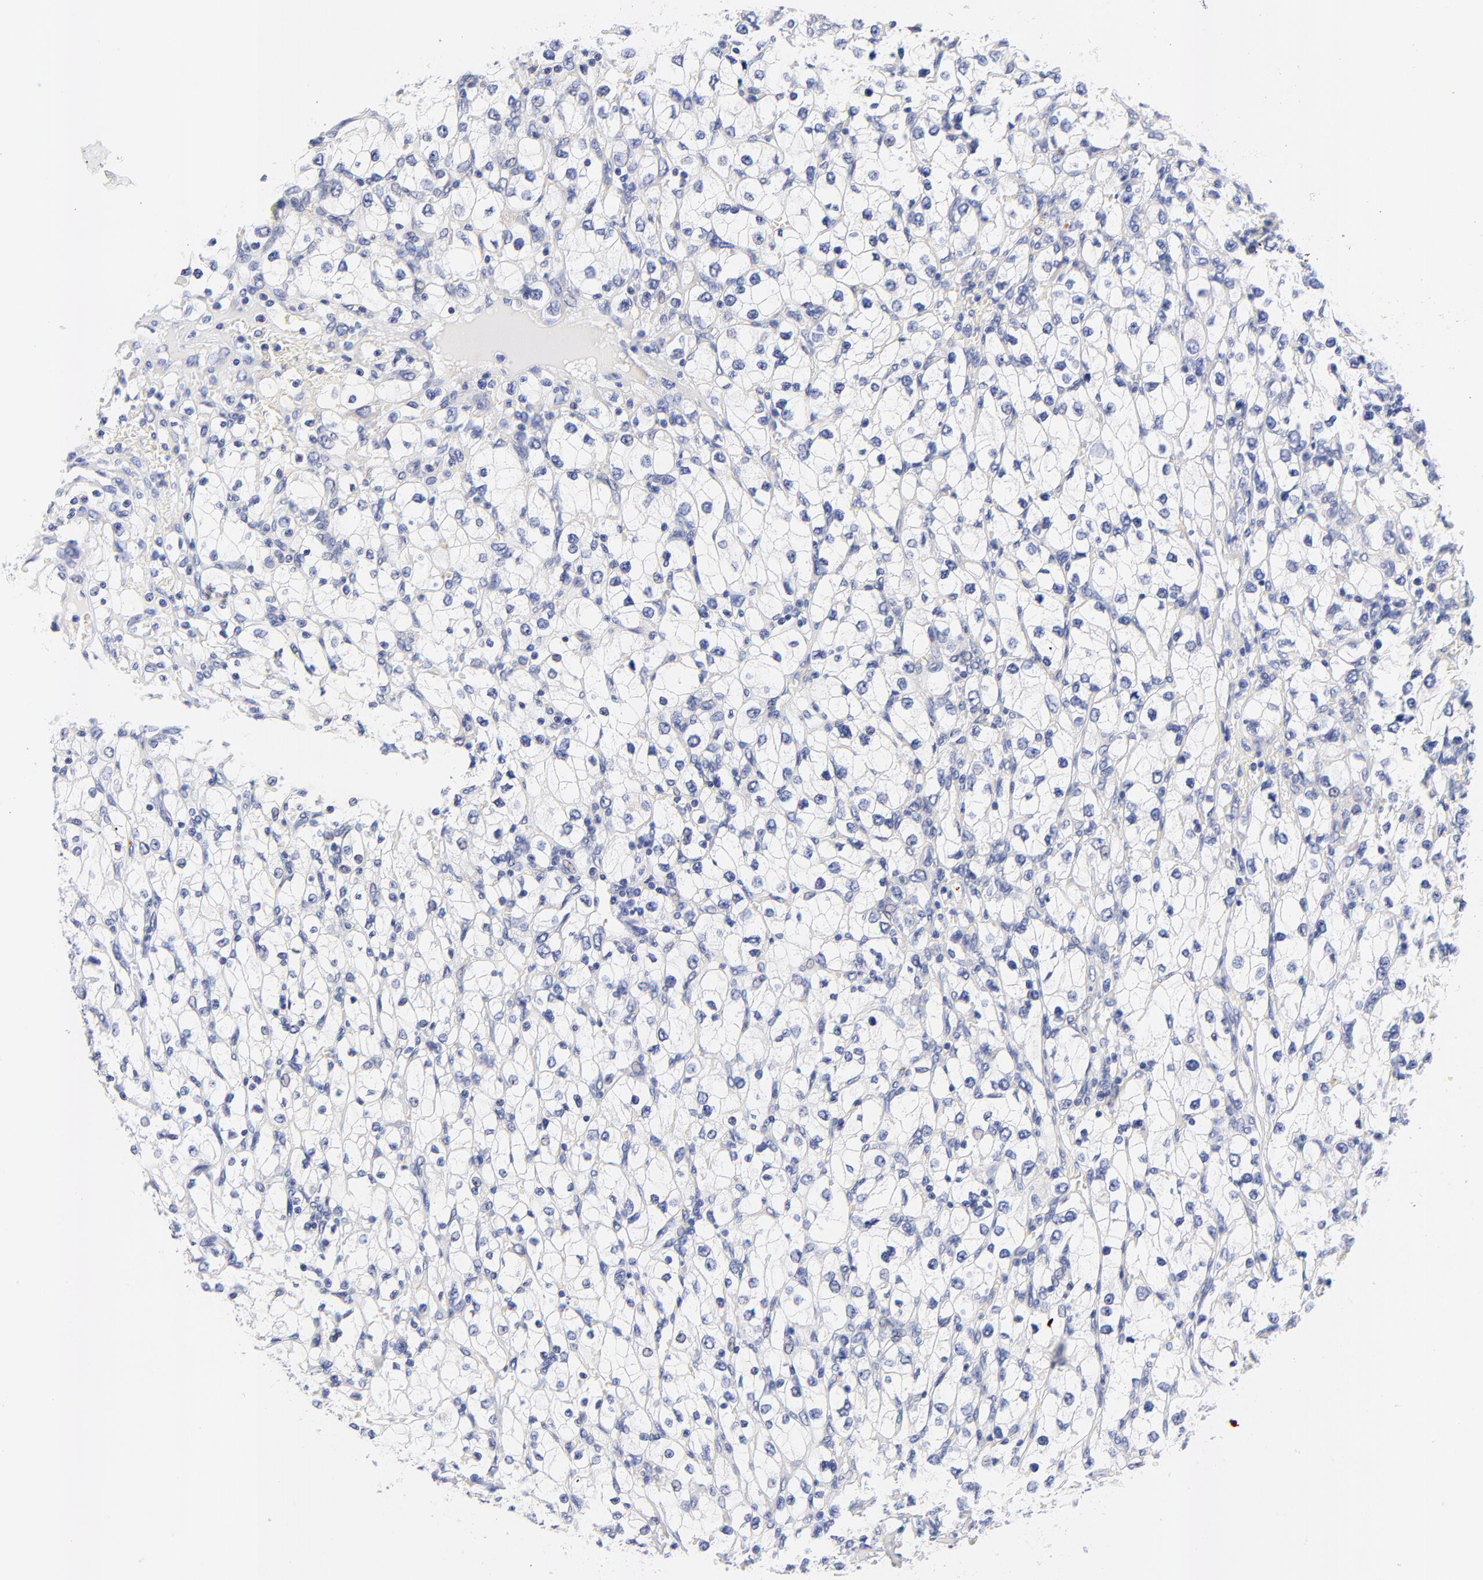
{"staining": {"intensity": "negative", "quantity": "none", "location": "none"}, "tissue": "renal cancer", "cell_type": "Tumor cells", "image_type": "cancer", "snomed": [{"axis": "morphology", "description": "Adenocarcinoma, NOS"}, {"axis": "topography", "description": "Kidney"}], "caption": "High power microscopy micrograph of an immunohistochemistry histopathology image of renal cancer, revealing no significant positivity in tumor cells. The staining is performed using DAB brown chromogen with nuclei counter-stained in using hematoxylin.", "gene": "FAM117B", "patient": {"sex": "female", "age": 62}}